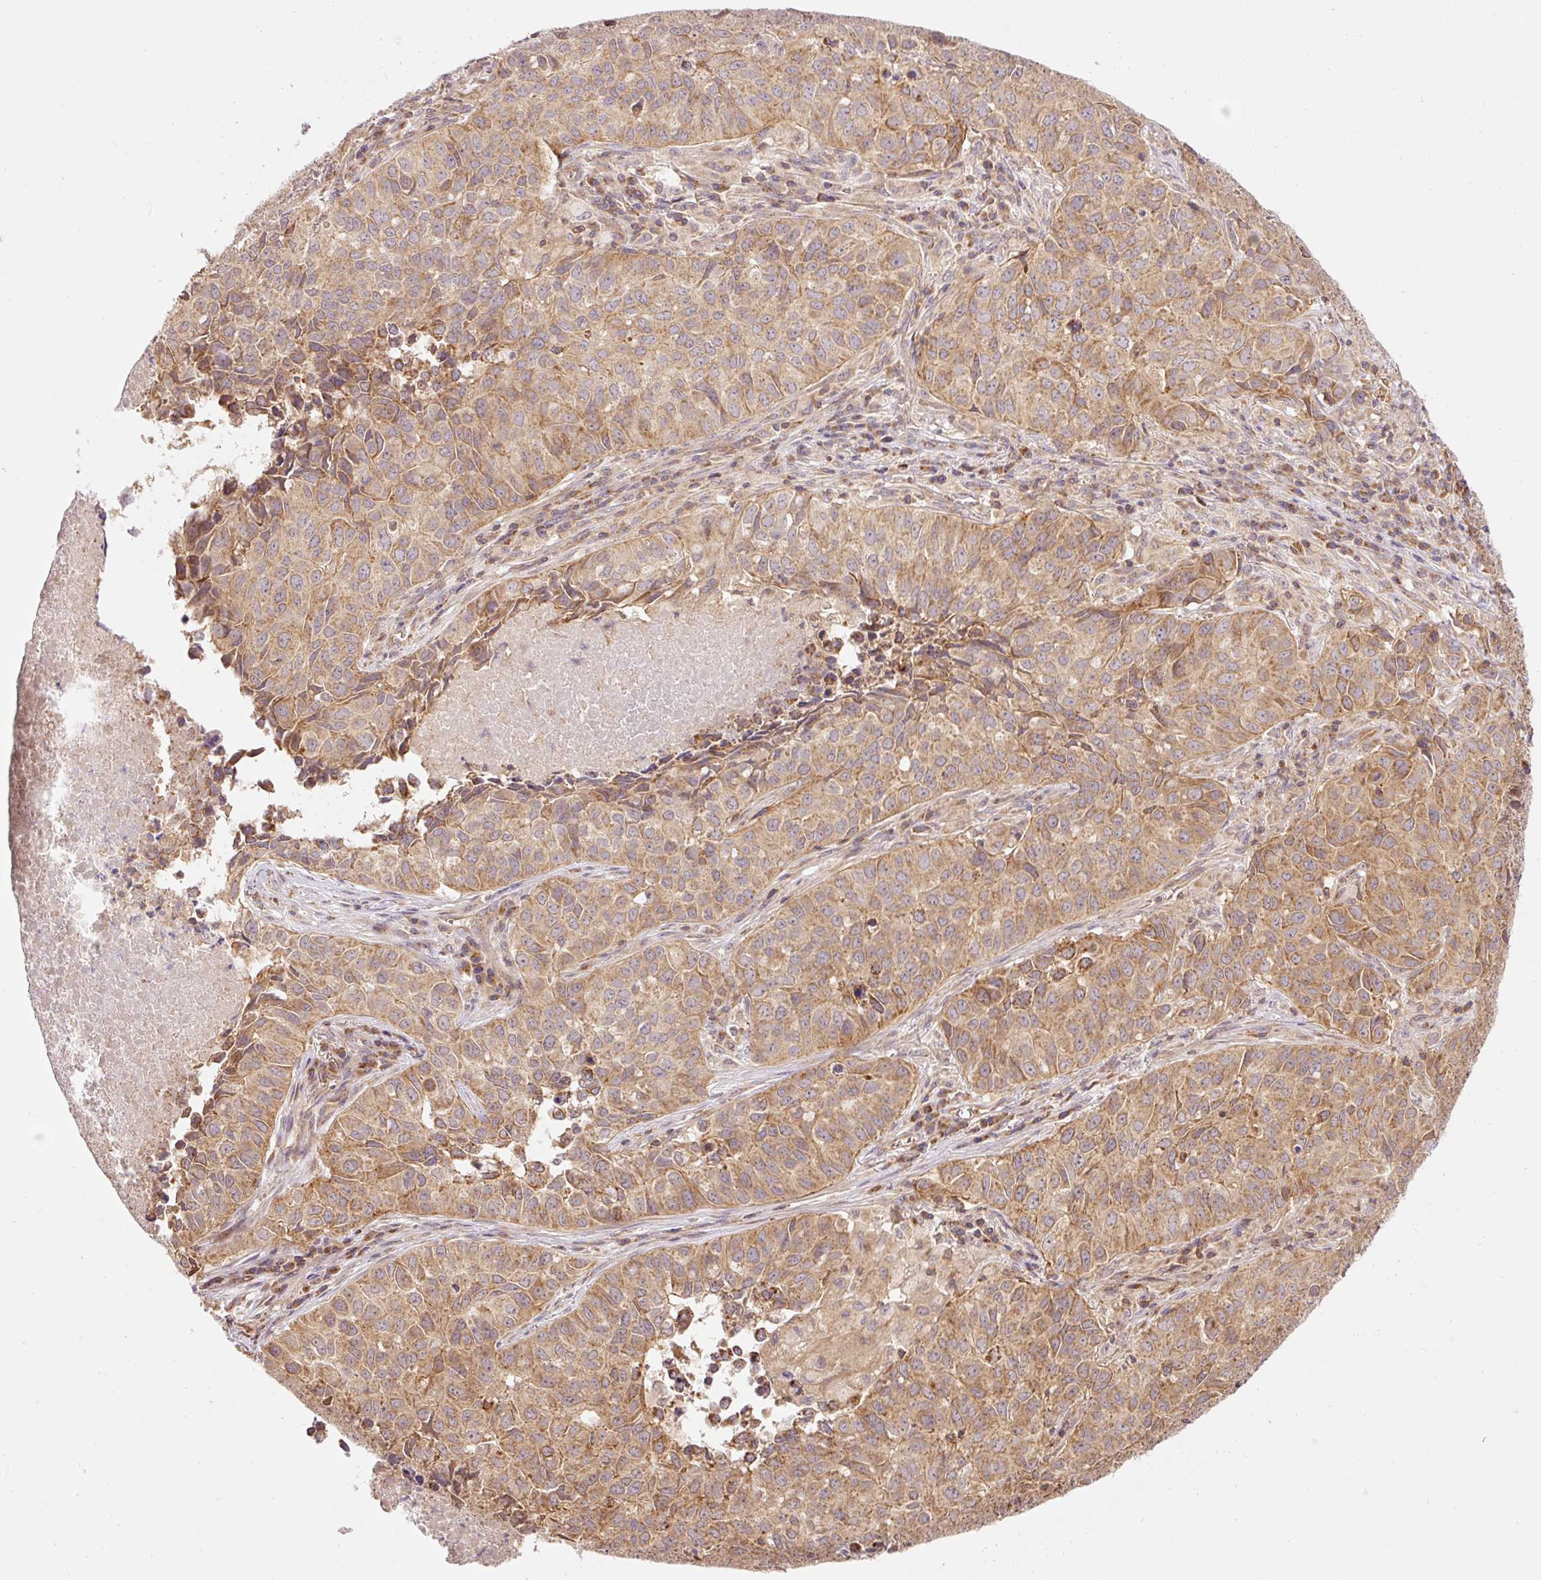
{"staining": {"intensity": "moderate", "quantity": ">75%", "location": "cytoplasmic/membranous"}, "tissue": "lung cancer", "cell_type": "Tumor cells", "image_type": "cancer", "snomed": [{"axis": "morphology", "description": "Adenocarcinoma, NOS"}, {"axis": "topography", "description": "Lung"}], "caption": "Protein expression analysis of adenocarcinoma (lung) exhibits moderate cytoplasmic/membranous expression in about >75% of tumor cells.", "gene": "ADCY4", "patient": {"sex": "female", "age": 50}}